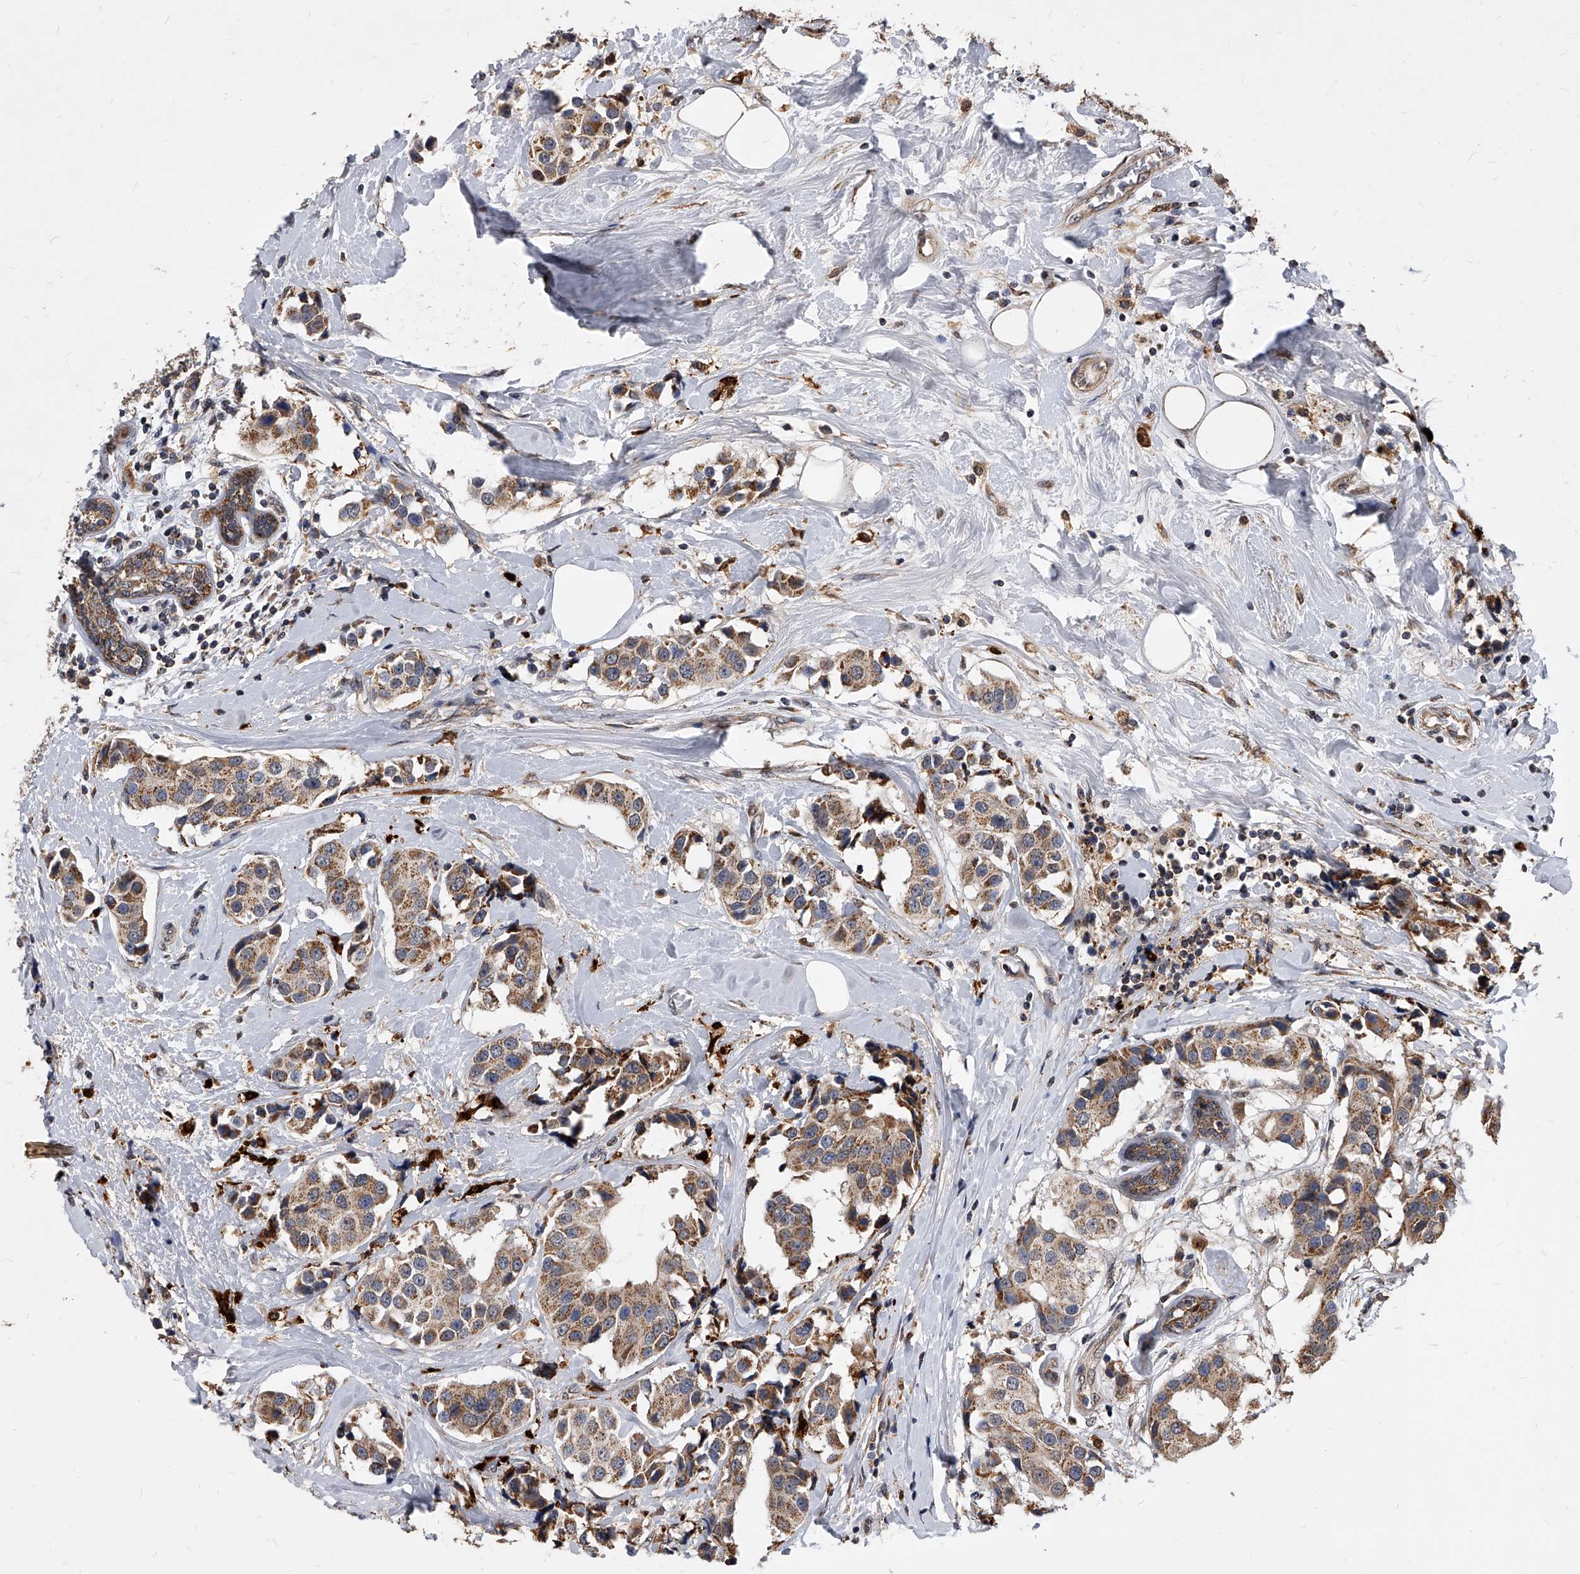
{"staining": {"intensity": "moderate", "quantity": ">75%", "location": "cytoplasmic/membranous"}, "tissue": "breast cancer", "cell_type": "Tumor cells", "image_type": "cancer", "snomed": [{"axis": "morphology", "description": "Normal tissue, NOS"}, {"axis": "morphology", "description": "Duct carcinoma"}, {"axis": "topography", "description": "Breast"}], "caption": "Immunohistochemical staining of human breast intraductal carcinoma displays medium levels of moderate cytoplasmic/membranous expression in approximately >75% of tumor cells. (brown staining indicates protein expression, while blue staining denotes nuclei).", "gene": "SOBP", "patient": {"sex": "female", "age": 39}}